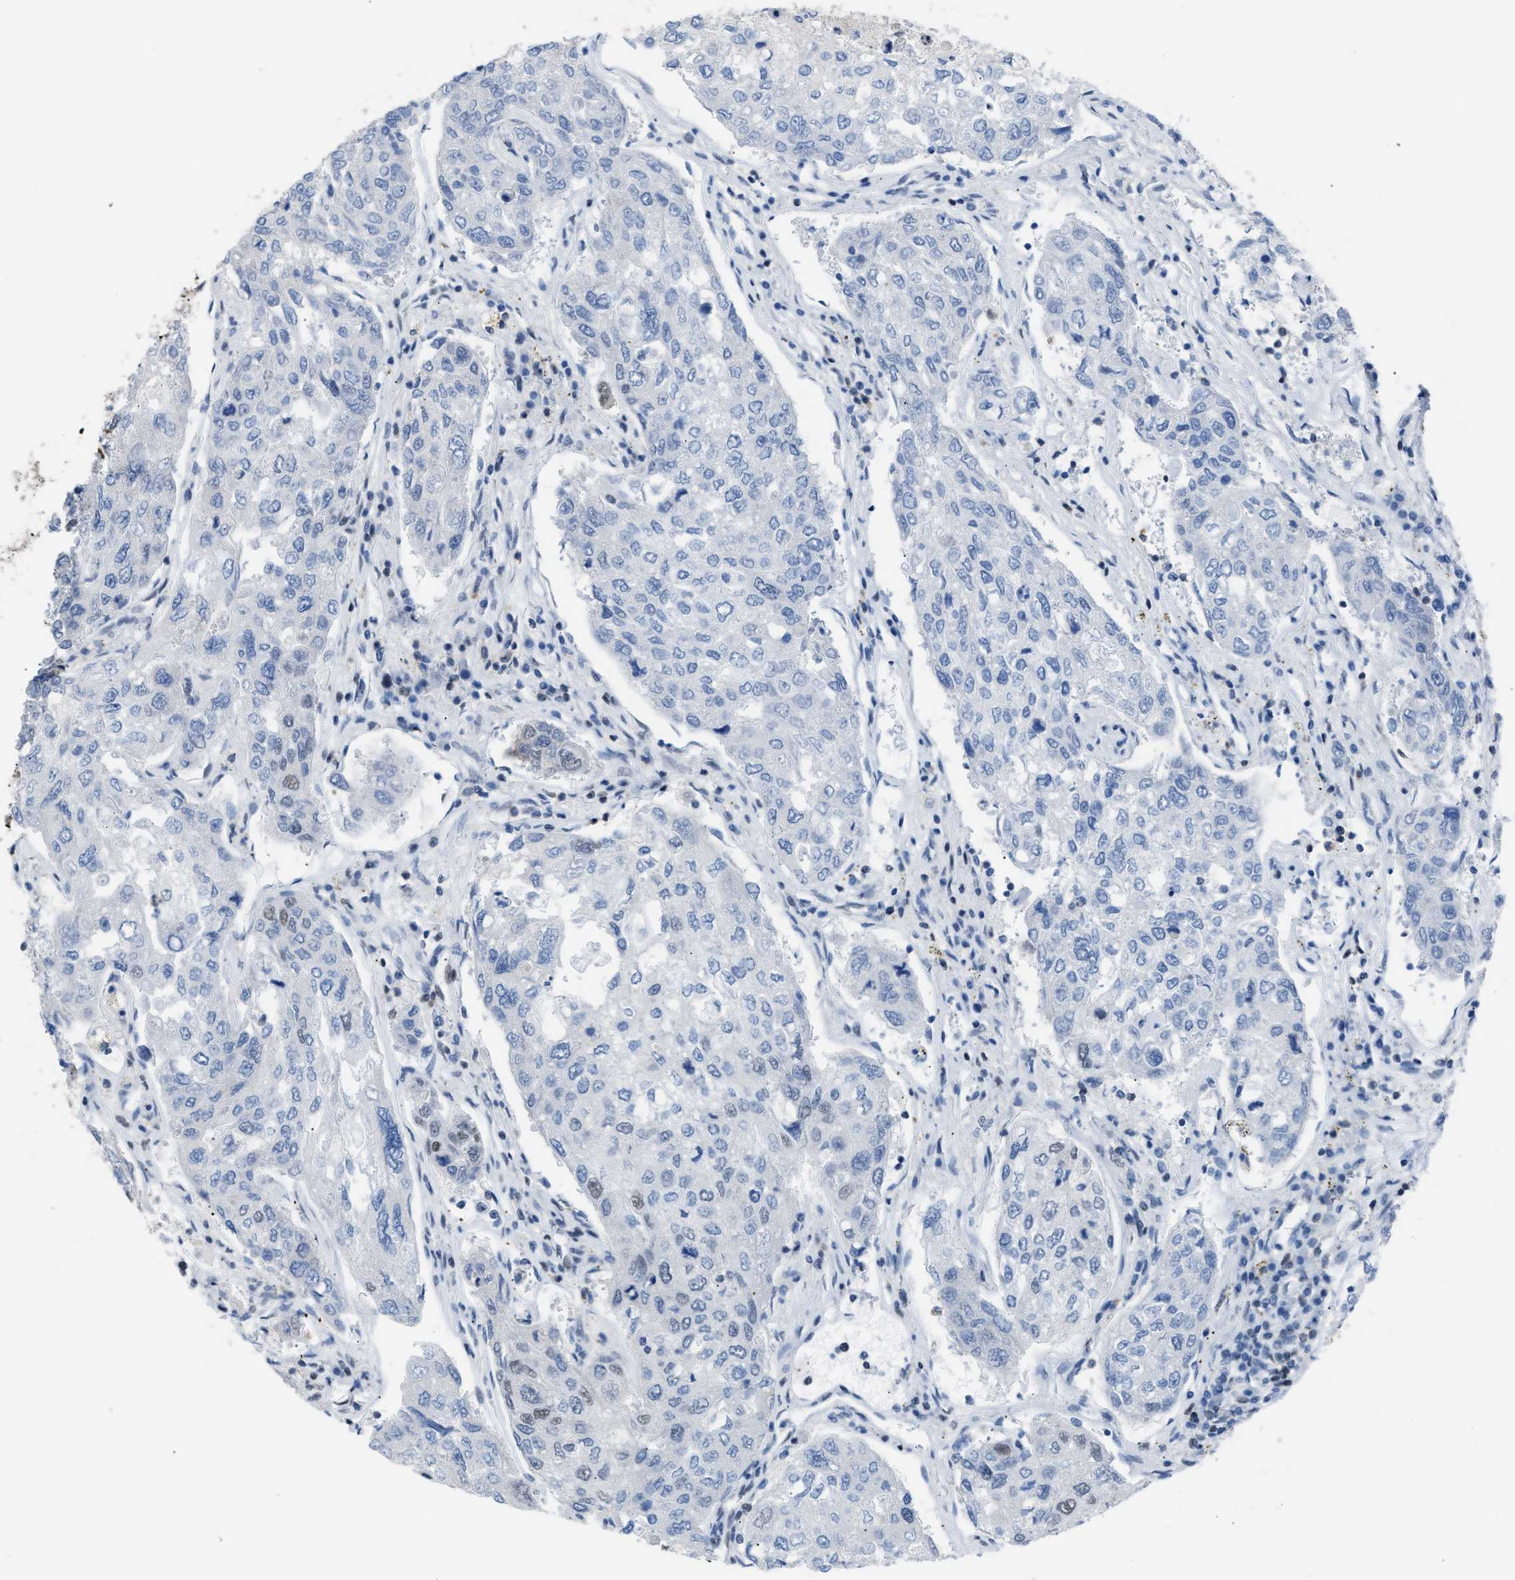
{"staining": {"intensity": "moderate", "quantity": "25%-75%", "location": "nuclear"}, "tissue": "urothelial cancer", "cell_type": "Tumor cells", "image_type": "cancer", "snomed": [{"axis": "morphology", "description": "Urothelial carcinoma, High grade"}, {"axis": "topography", "description": "Lymph node"}, {"axis": "topography", "description": "Urinary bladder"}], "caption": "Immunohistochemistry (IHC) image of neoplastic tissue: human urothelial cancer stained using IHC displays medium levels of moderate protein expression localized specifically in the nuclear of tumor cells, appearing as a nuclear brown color.", "gene": "CCAR2", "patient": {"sex": "male", "age": 51}}